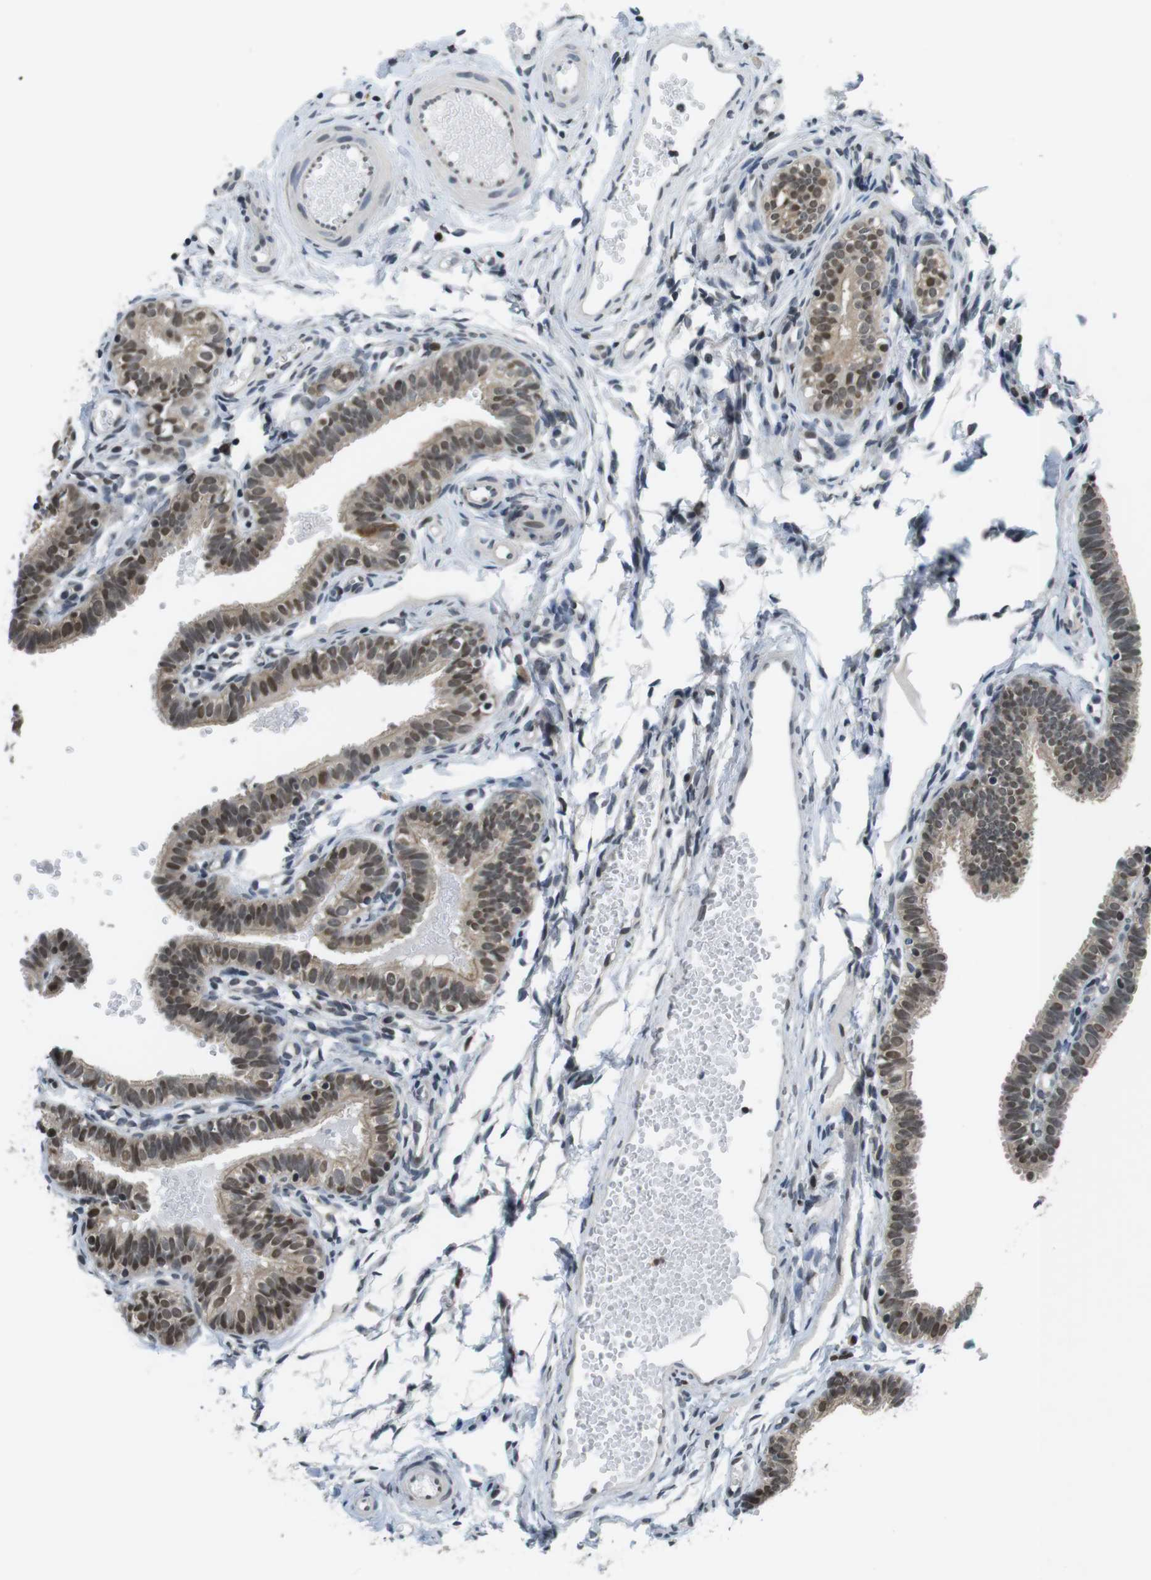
{"staining": {"intensity": "weak", "quantity": "25%-75%", "location": "cytoplasmic/membranous,nuclear"}, "tissue": "fallopian tube", "cell_type": "Glandular cells", "image_type": "normal", "snomed": [{"axis": "morphology", "description": "Normal tissue, NOS"}, {"axis": "topography", "description": "Fallopian tube"}, {"axis": "topography", "description": "Placenta"}], "caption": "A histopathology image of human fallopian tube stained for a protein demonstrates weak cytoplasmic/membranous,nuclear brown staining in glandular cells. The staining was performed using DAB, with brown indicating positive protein expression. Nuclei are stained blue with hematoxylin.", "gene": "NEK4", "patient": {"sex": "female", "age": 34}}